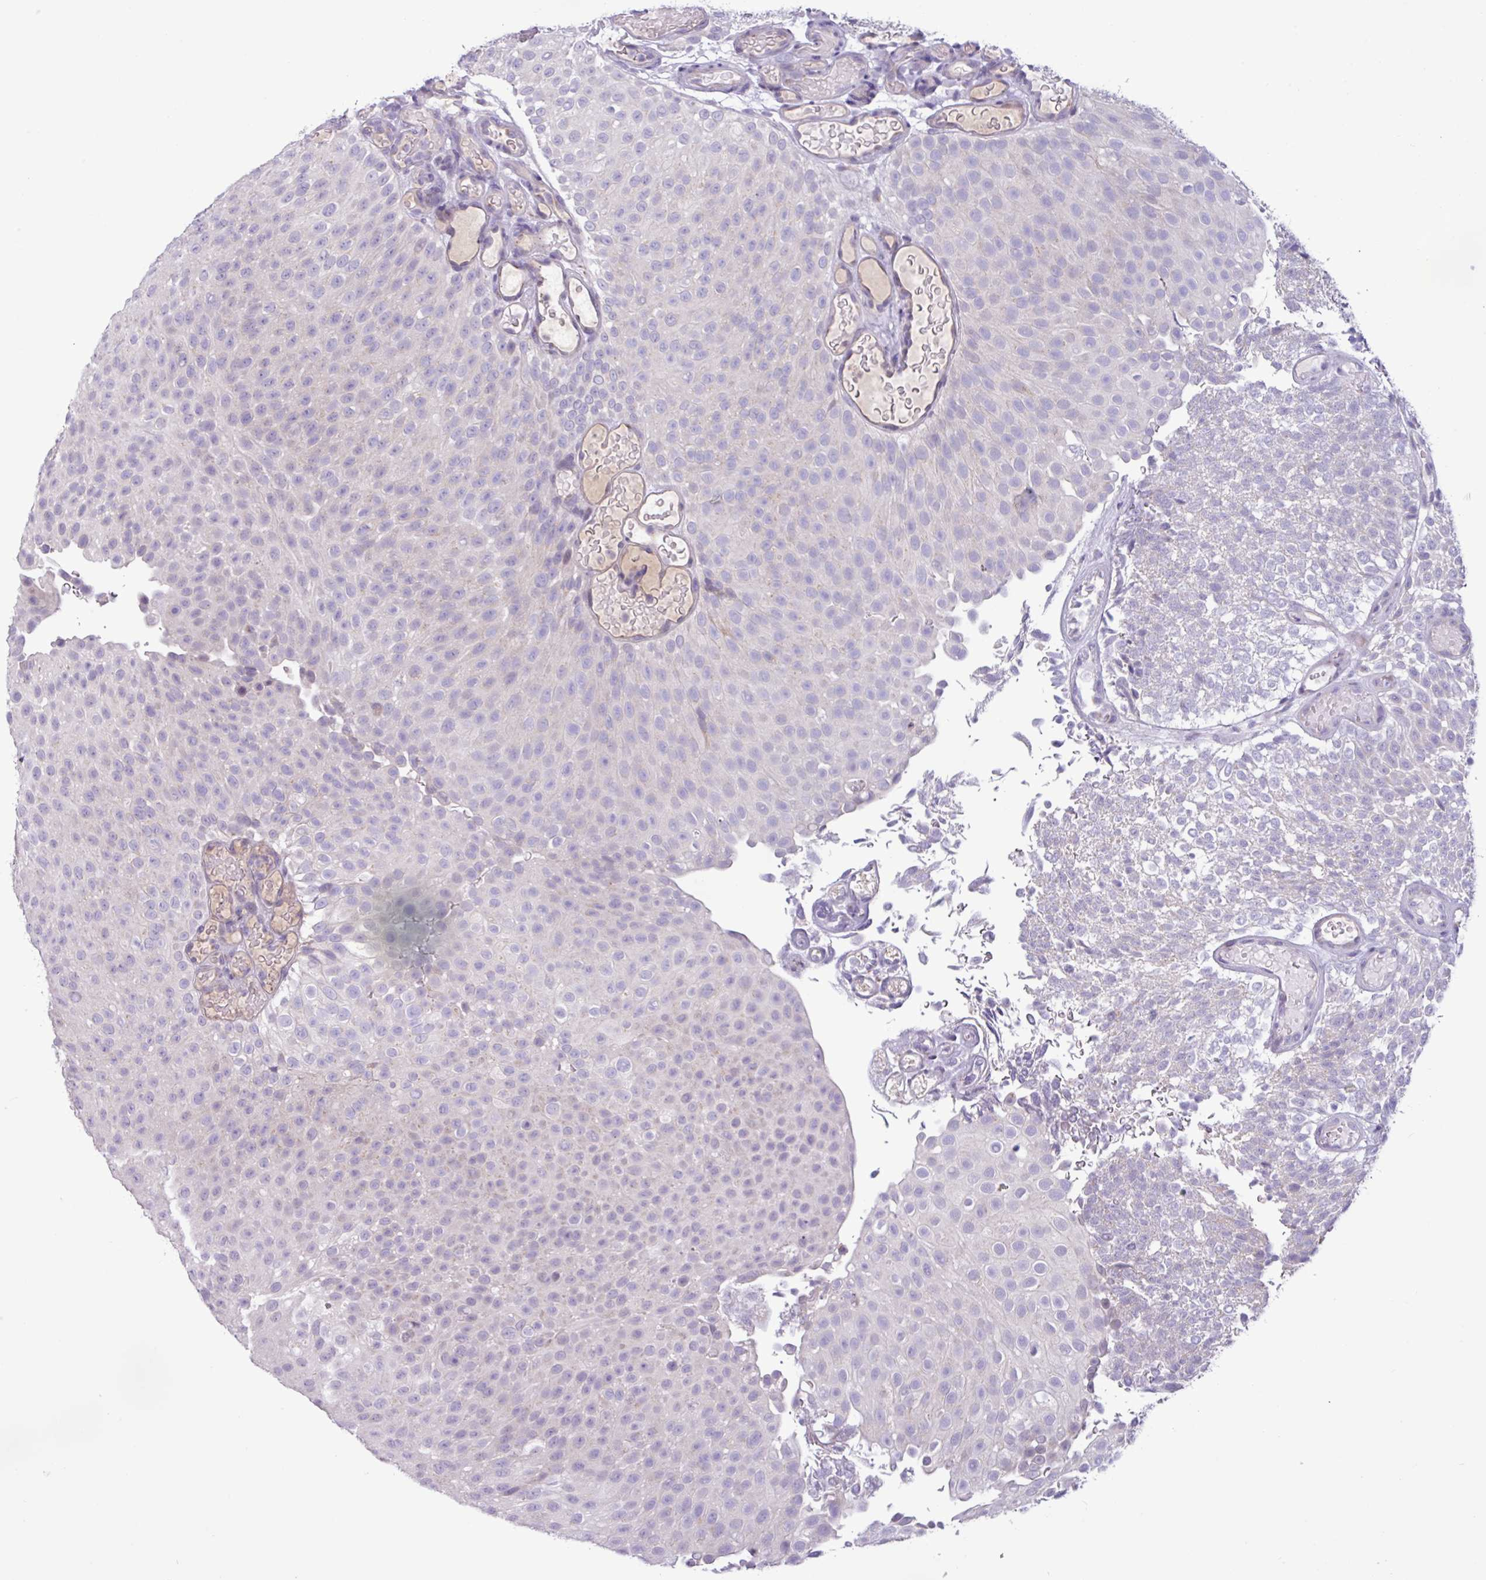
{"staining": {"intensity": "negative", "quantity": "none", "location": "none"}, "tissue": "urothelial cancer", "cell_type": "Tumor cells", "image_type": "cancer", "snomed": [{"axis": "morphology", "description": "Urothelial carcinoma, Low grade"}, {"axis": "topography", "description": "Urinary bladder"}], "caption": "DAB immunohistochemical staining of urothelial cancer exhibits no significant expression in tumor cells.", "gene": "STIMATE", "patient": {"sex": "male", "age": 78}}